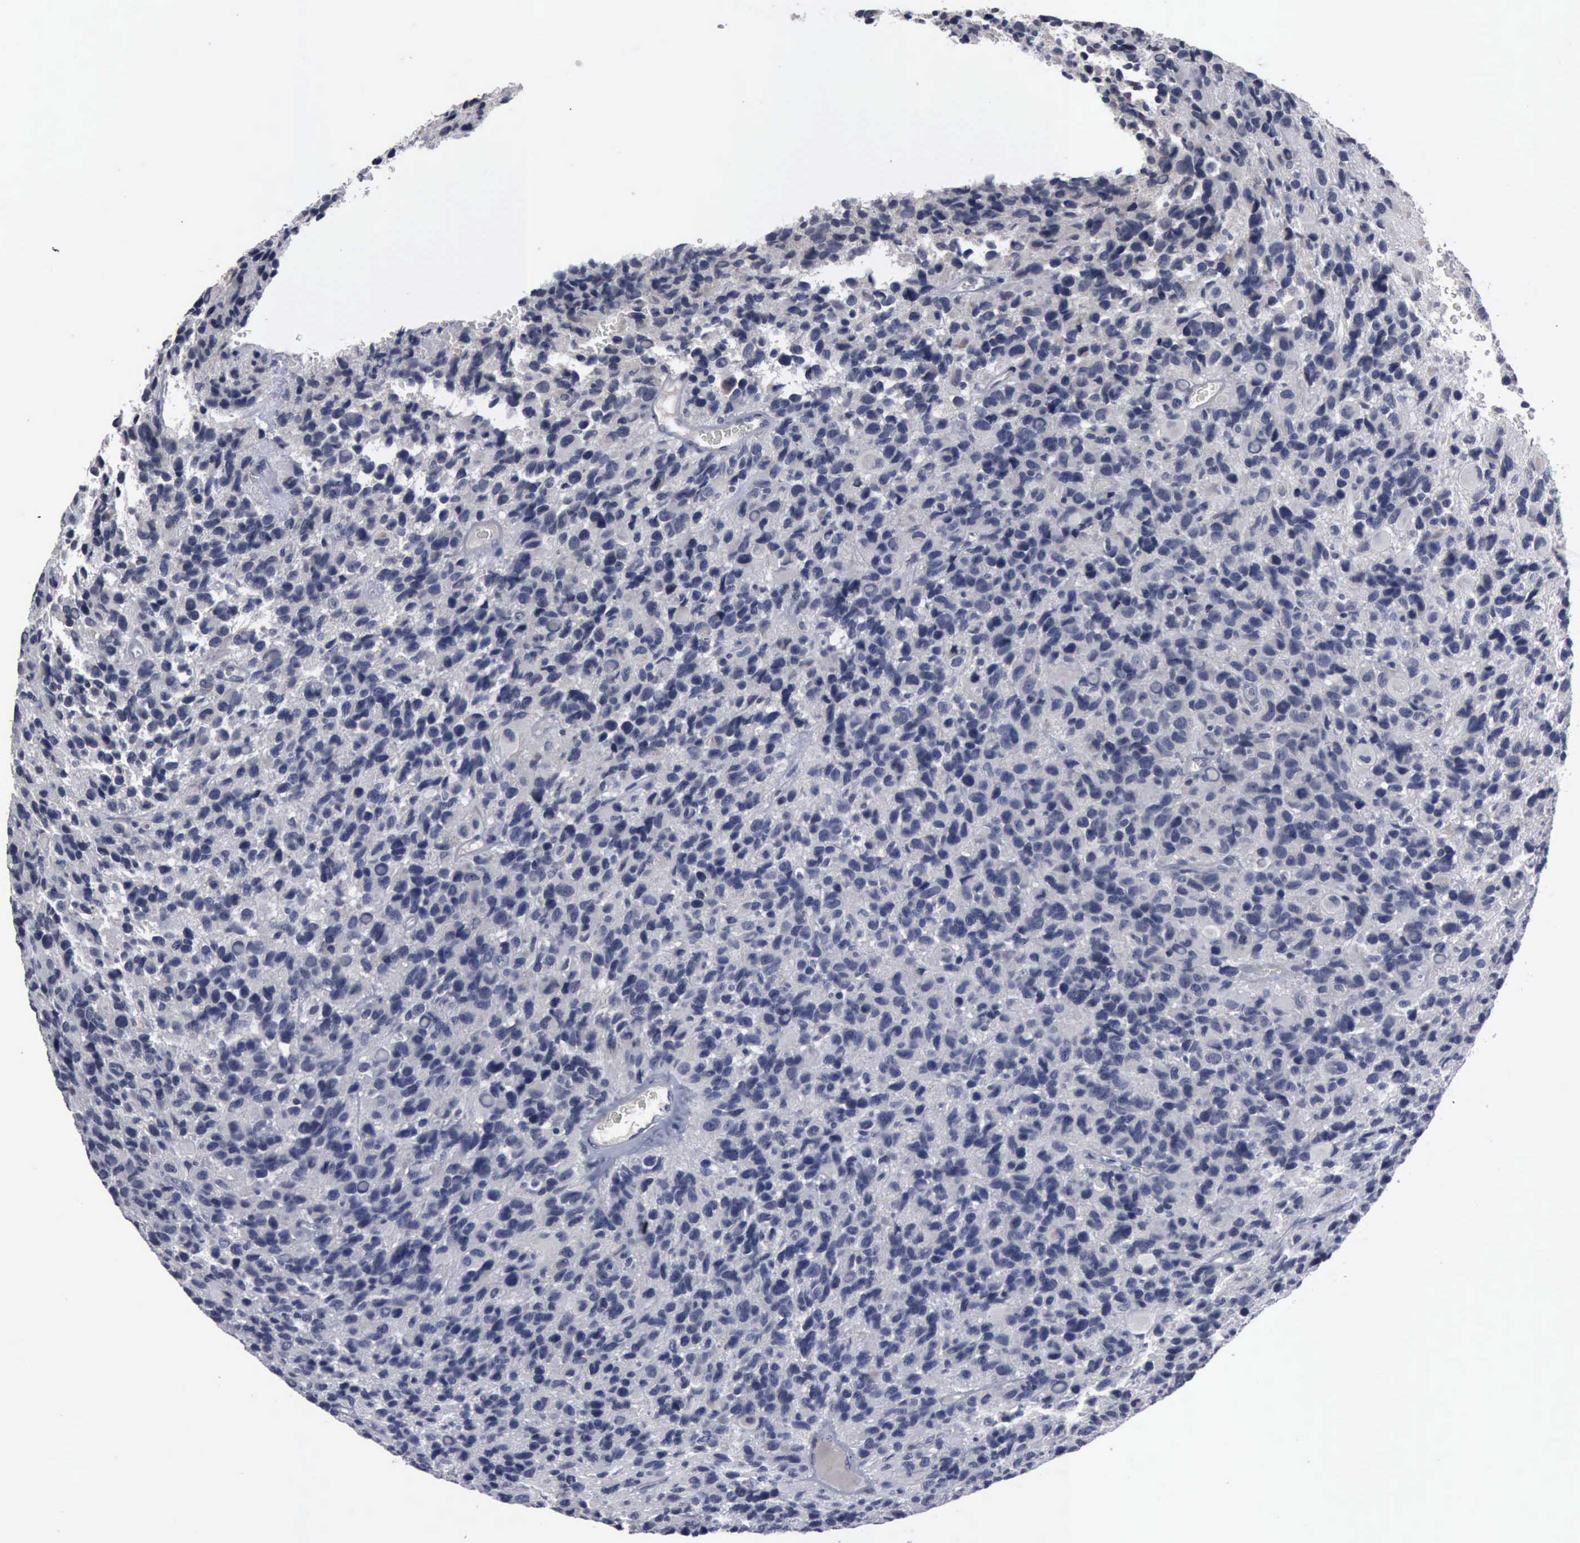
{"staining": {"intensity": "negative", "quantity": "none", "location": "none"}, "tissue": "glioma", "cell_type": "Tumor cells", "image_type": "cancer", "snomed": [{"axis": "morphology", "description": "Glioma, malignant, High grade"}, {"axis": "topography", "description": "Brain"}], "caption": "There is no significant staining in tumor cells of malignant high-grade glioma.", "gene": "MYO18B", "patient": {"sex": "male", "age": 77}}